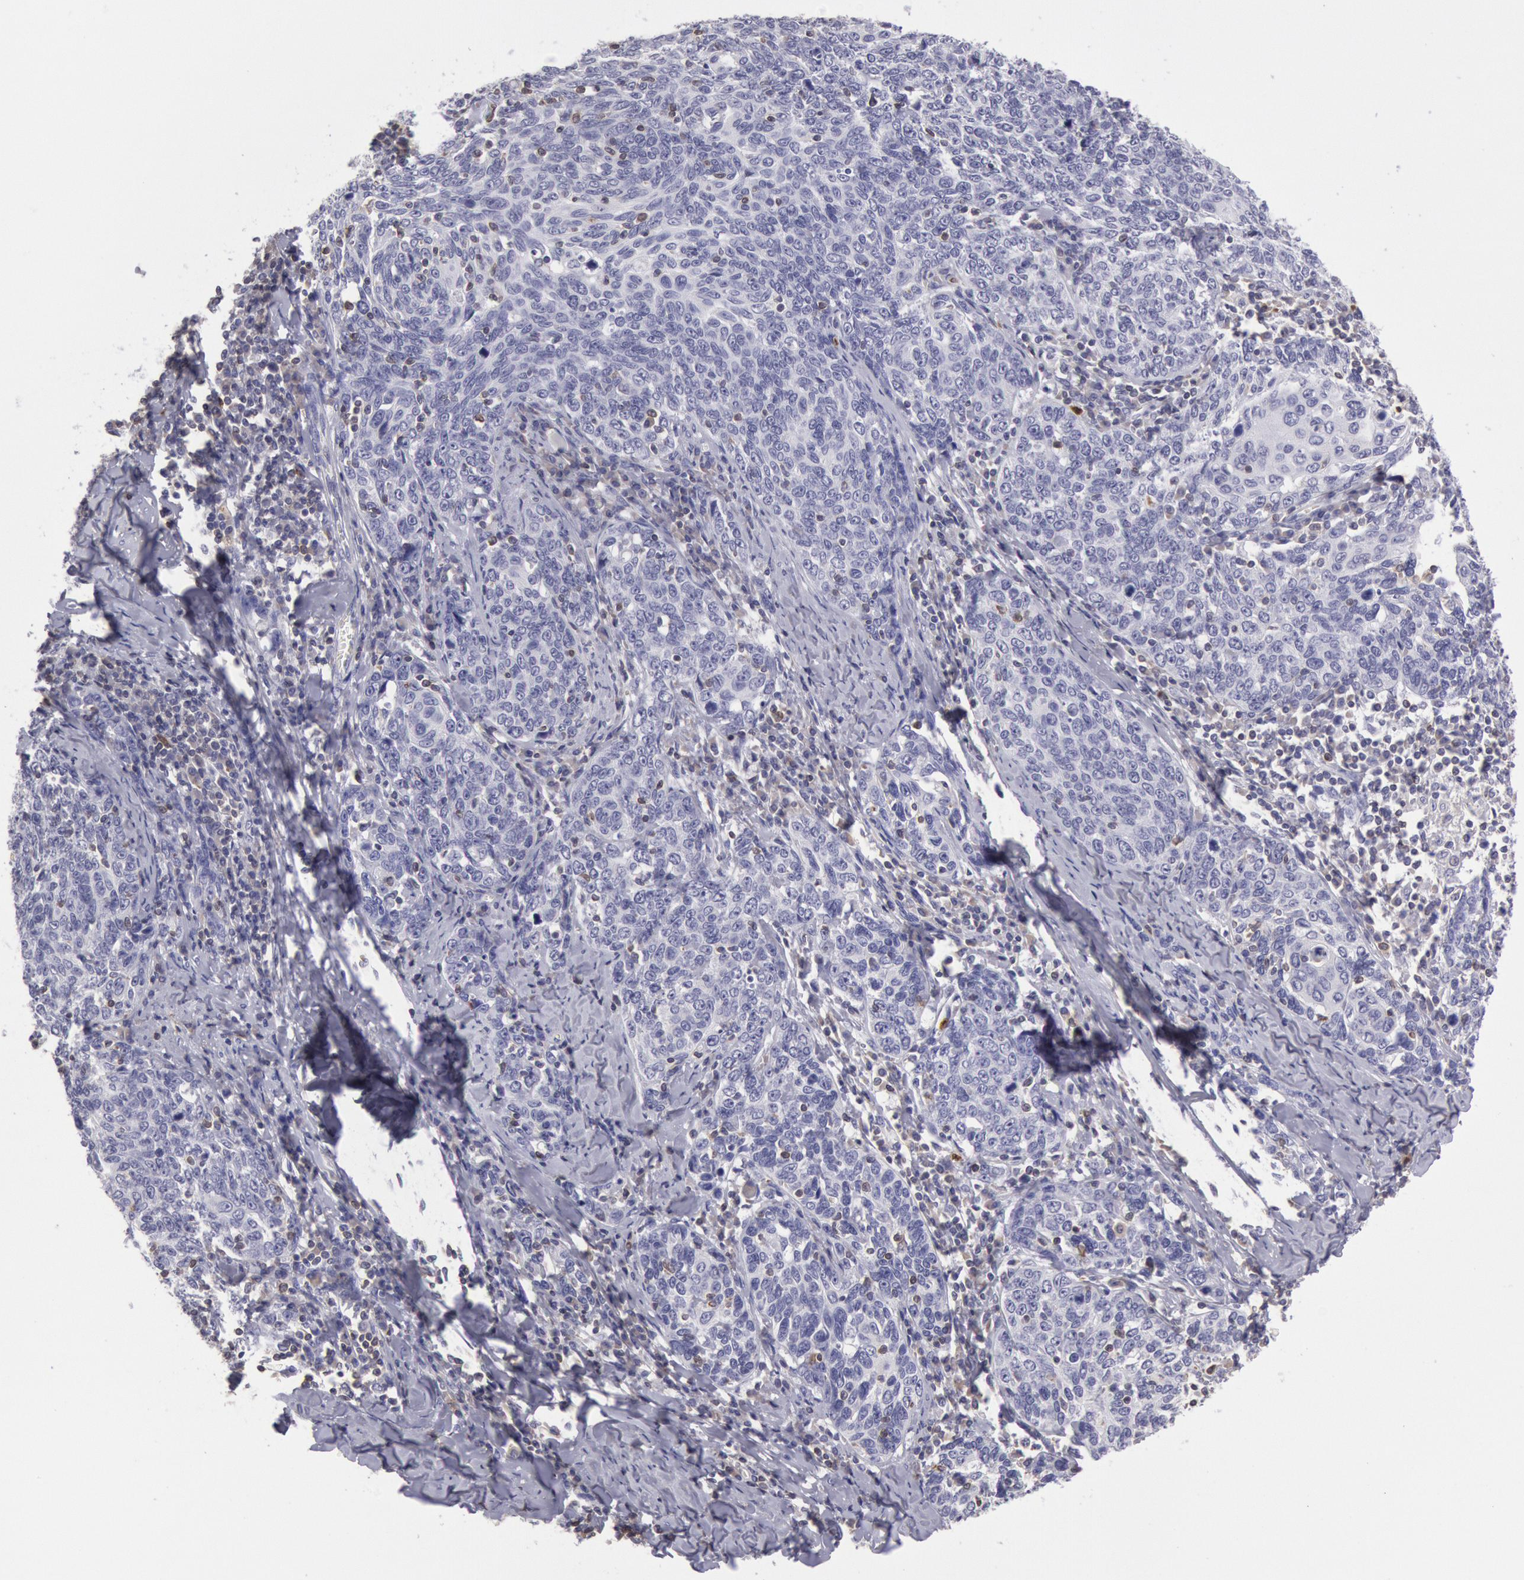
{"staining": {"intensity": "negative", "quantity": "none", "location": "none"}, "tissue": "cervical cancer", "cell_type": "Tumor cells", "image_type": "cancer", "snomed": [{"axis": "morphology", "description": "Squamous cell carcinoma, NOS"}, {"axis": "topography", "description": "Cervix"}], "caption": "A photomicrograph of human cervical cancer is negative for staining in tumor cells.", "gene": "RAB27A", "patient": {"sex": "female", "age": 41}}